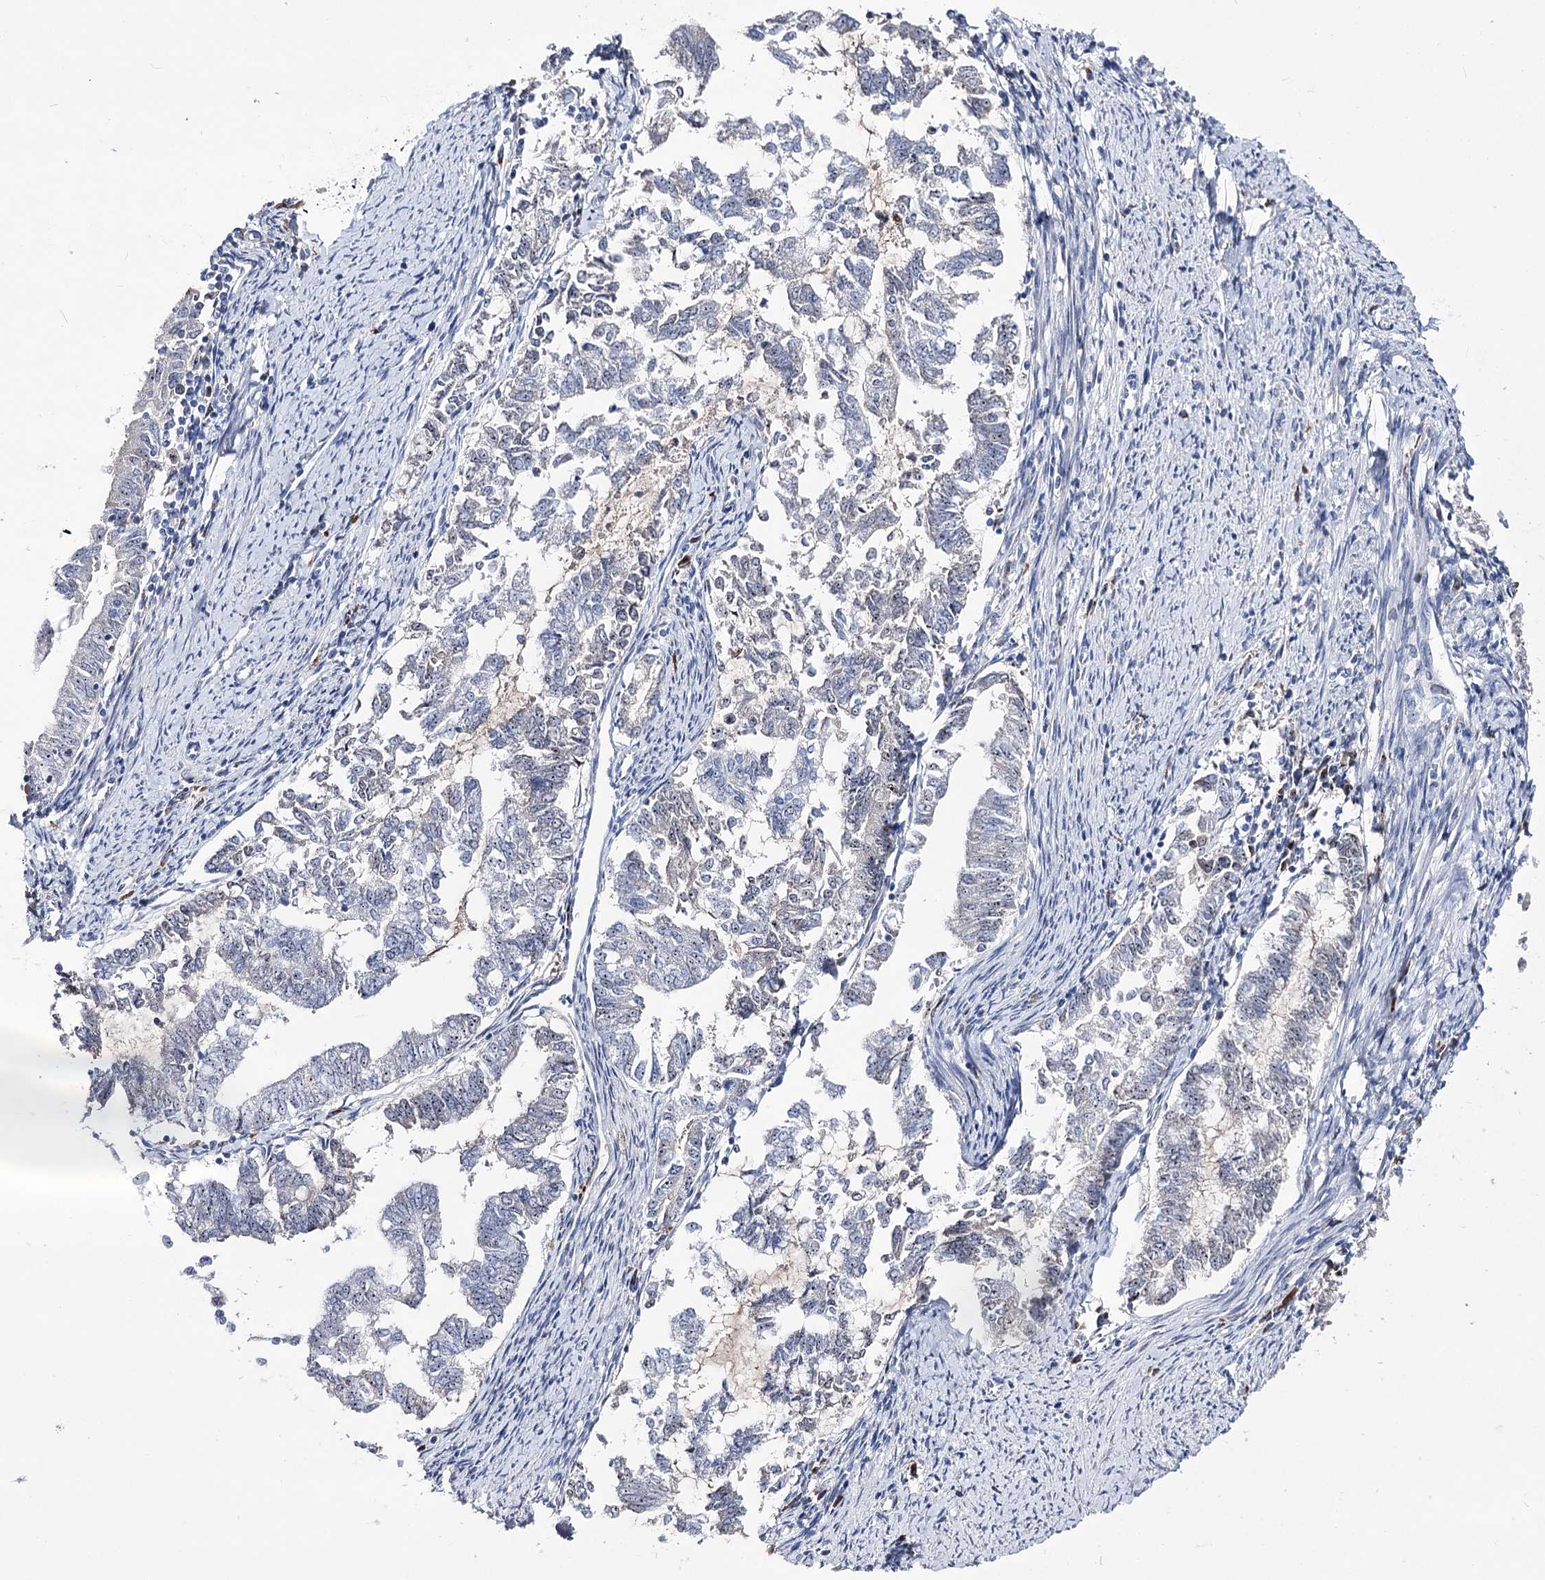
{"staining": {"intensity": "moderate", "quantity": "25%-75%", "location": "nuclear"}, "tissue": "endometrial cancer", "cell_type": "Tumor cells", "image_type": "cancer", "snomed": [{"axis": "morphology", "description": "Adenocarcinoma, NOS"}, {"axis": "topography", "description": "Endometrium"}], "caption": "Protein staining displays moderate nuclear positivity in approximately 25%-75% of tumor cells in endometrial adenocarcinoma.", "gene": "PCGF5", "patient": {"sex": "female", "age": 79}}